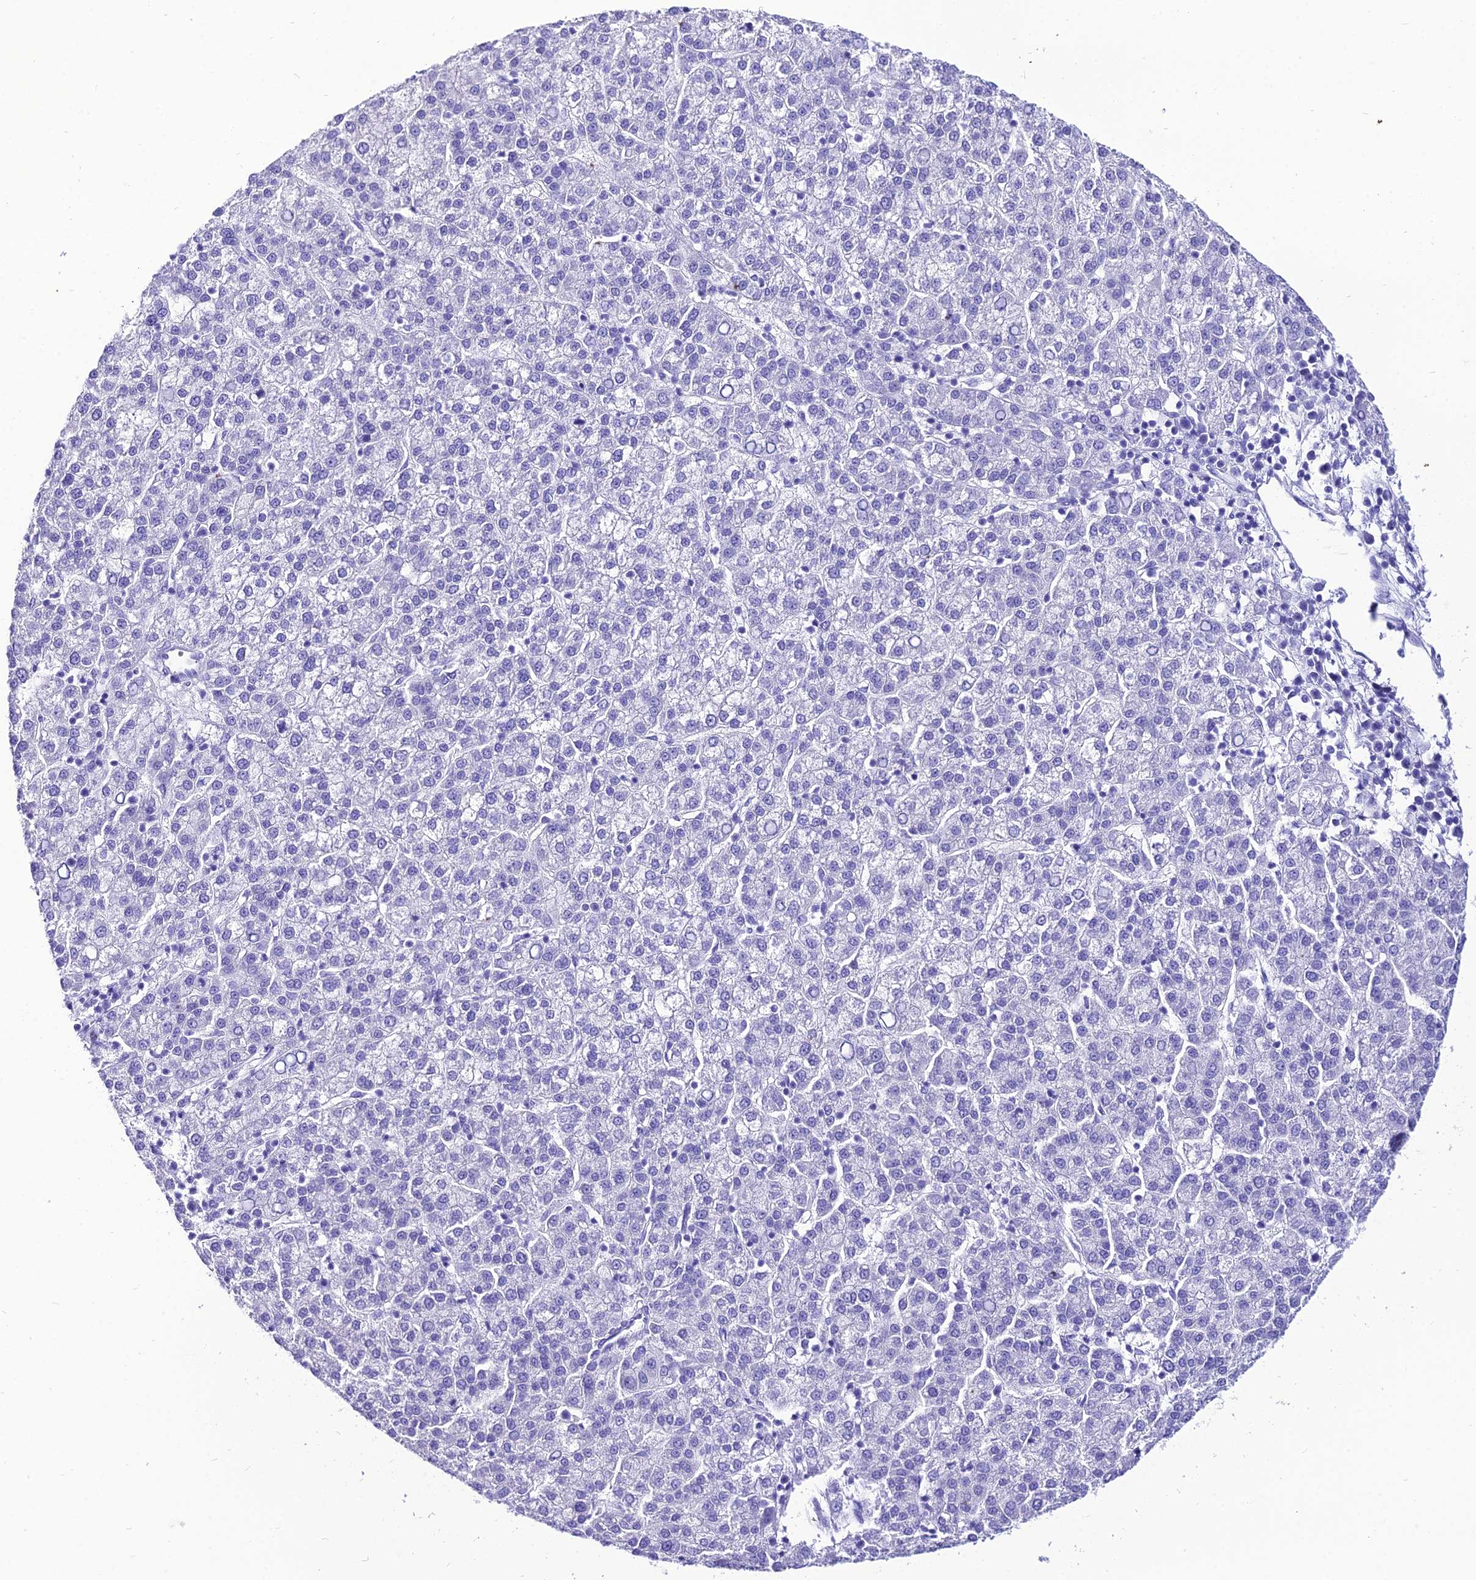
{"staining": {"intensity": "negative", "quantity": "none", "location": "none"}, "tissue": "liver cancer", "cell_type": "Tumor cells", "image_type": "cancer", "snomed": [{"axis": "morphology", "description": "Carcinoma, Hepatocellular, NOS"}, {"axis": "topography", "description": "Liver"}], "caption": "A micrograph of liver cancer stained for a protein displays no brown staining in tumor cells.", "gene": "PNMA5", "patient": {"sex": "female", "age": 58}}